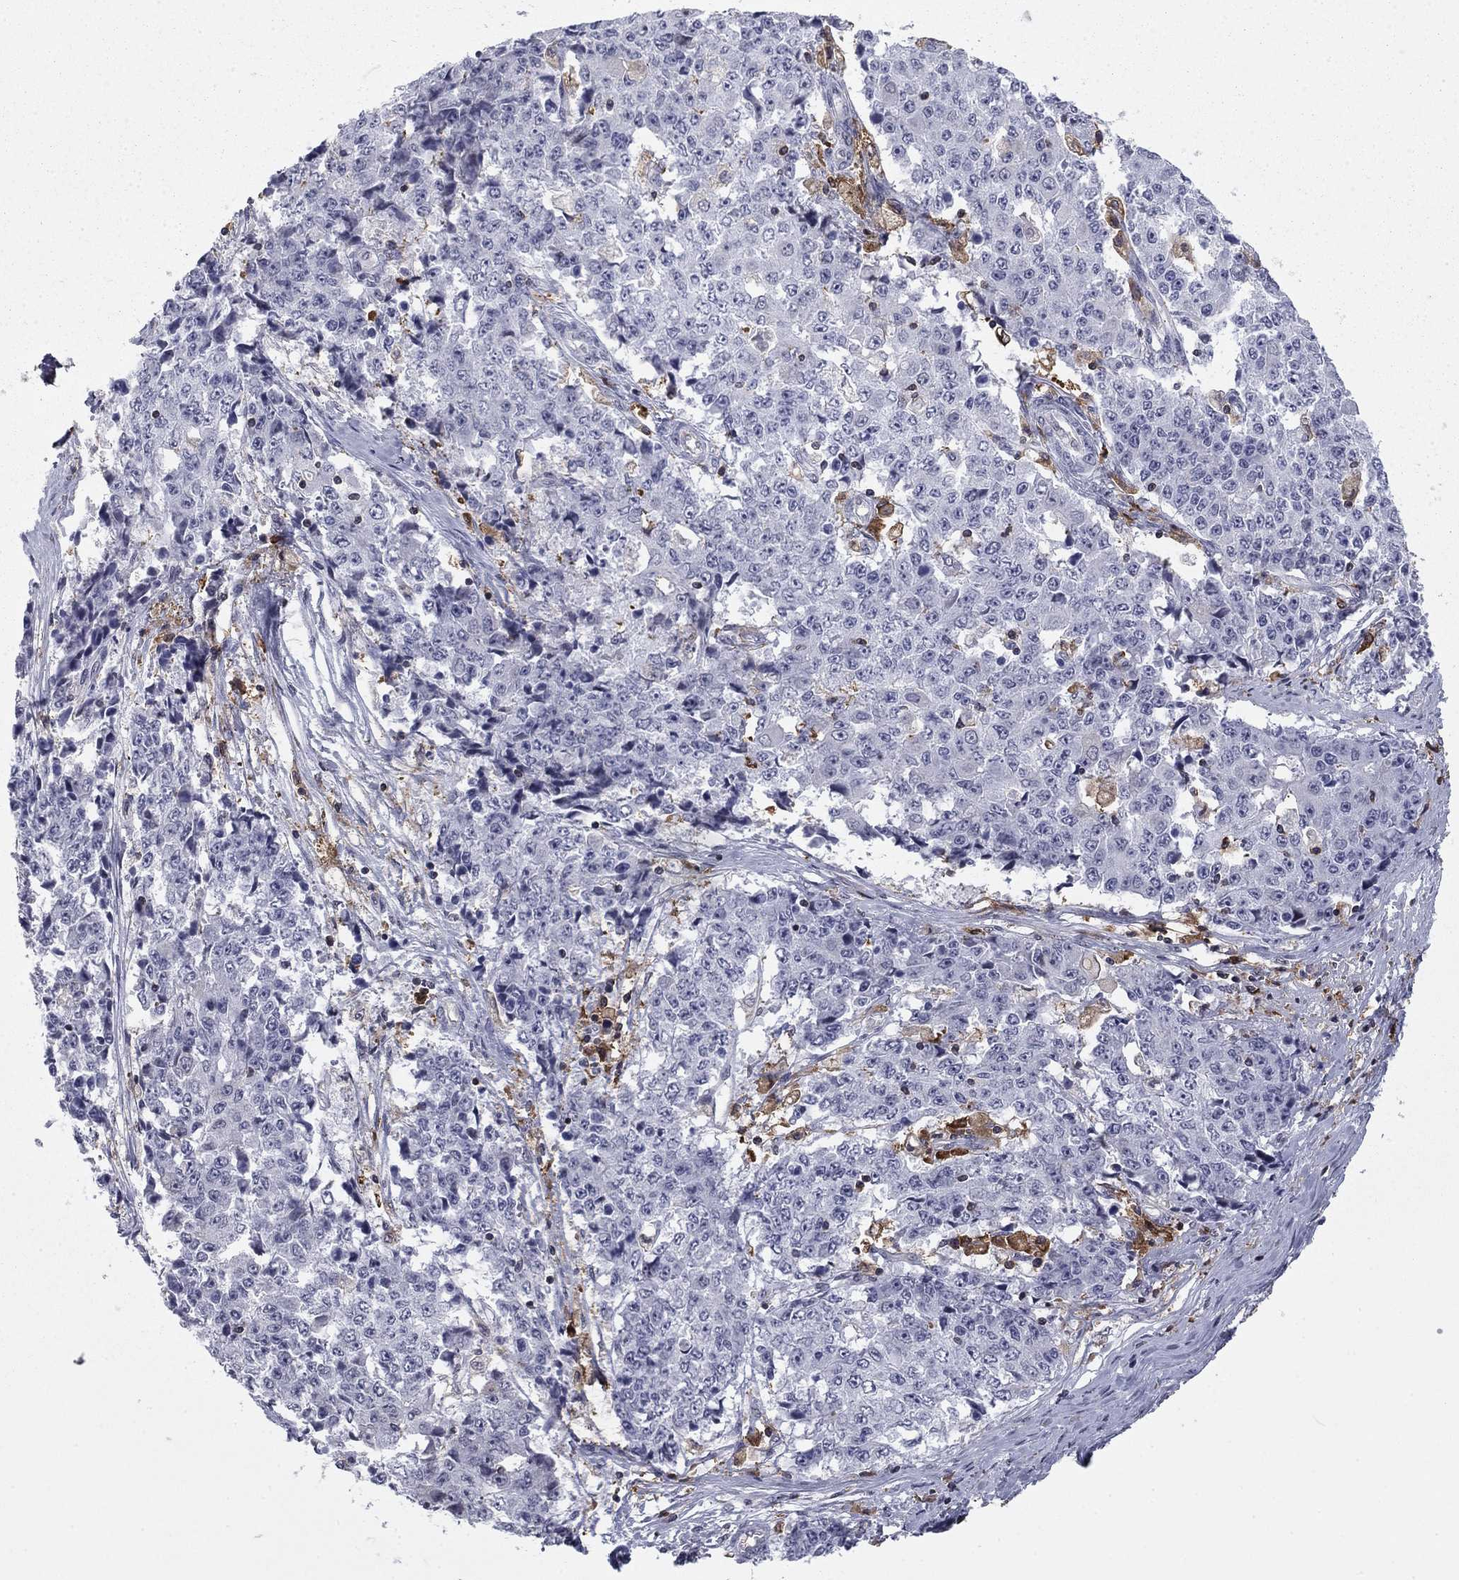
{"staining": {"intensity": "negative", "quantity": "none", "location": "none"}, "tissue": "ovarian cancer", "cell_type": "Tumor cells", "image_type": "cancer", "snomed": [{"axis": "morphology", "description": "Carcinoma, endometroid"}, {"axis": "topography", "description": "Ovary"}], "caption": "High power microscopy image of an immunohistochemistry (IHC) photomicrograph of endometroid carcinoma (ovarian), revealing no significant expression in tumor cells.", "gene": "PLCB2", "patient": {"sex": "female", "age": 42}}